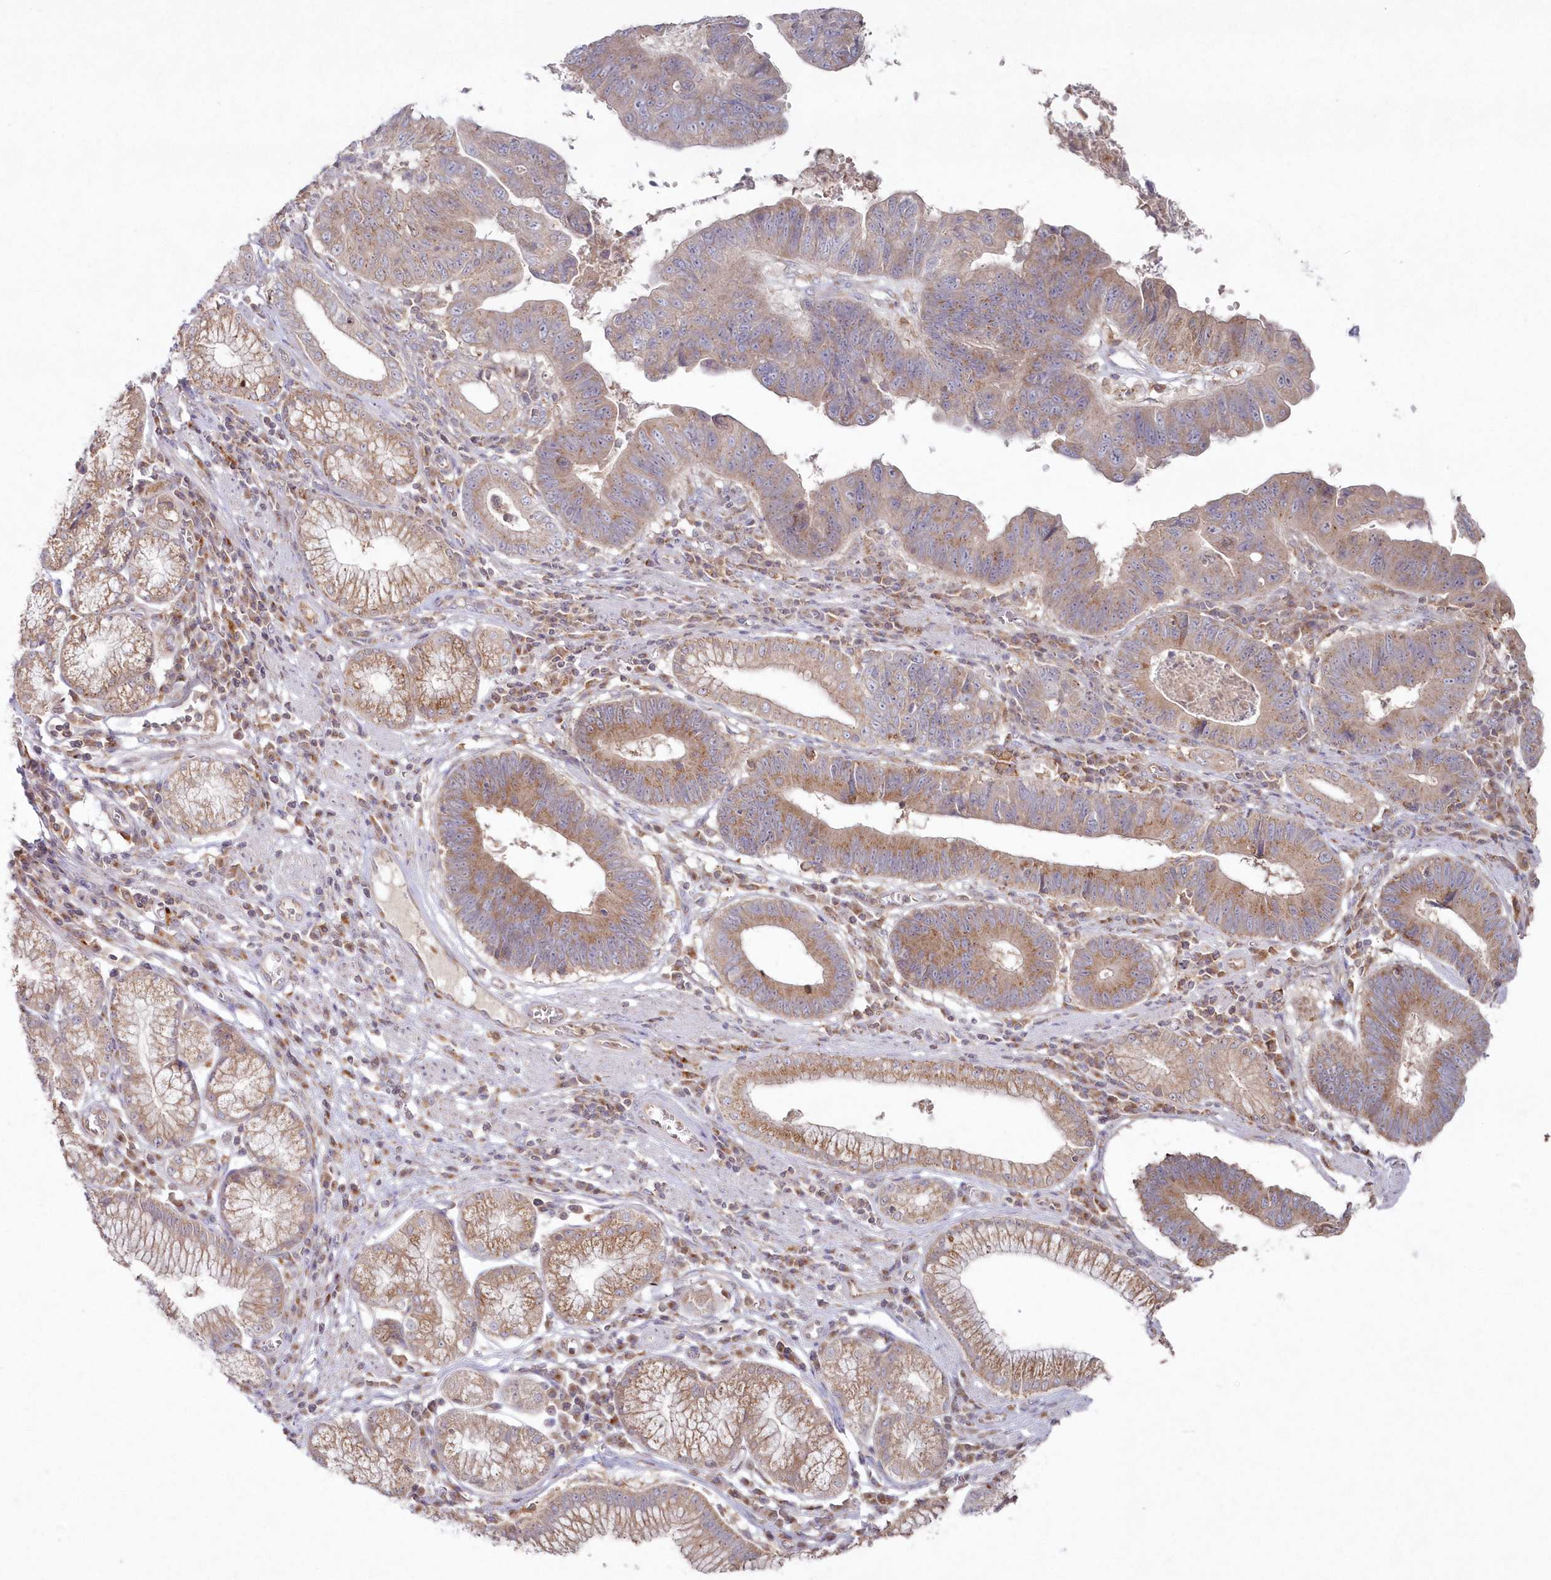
{"staining": {"intensity": "moderate", "quantity": "25%-75%", "location": "cytoplasmic/membranous"}, "tissue": "stomach cancer", "cell_type": "Tumor cells", "image_type": "cancer", "snomed": [{"axis": "morphology", "description": "Adenocarcinoma, NOS"}, {"axis": "topography", "description": "Stomach"}], "caption": "Tumor cells display moderate cytoplasmic/membranous staining in about 25%-75% of cells in stomach cancer (adenocarcinoma).", "gene": "ARSB", "patient": {"sex": "male", "age": 59}}